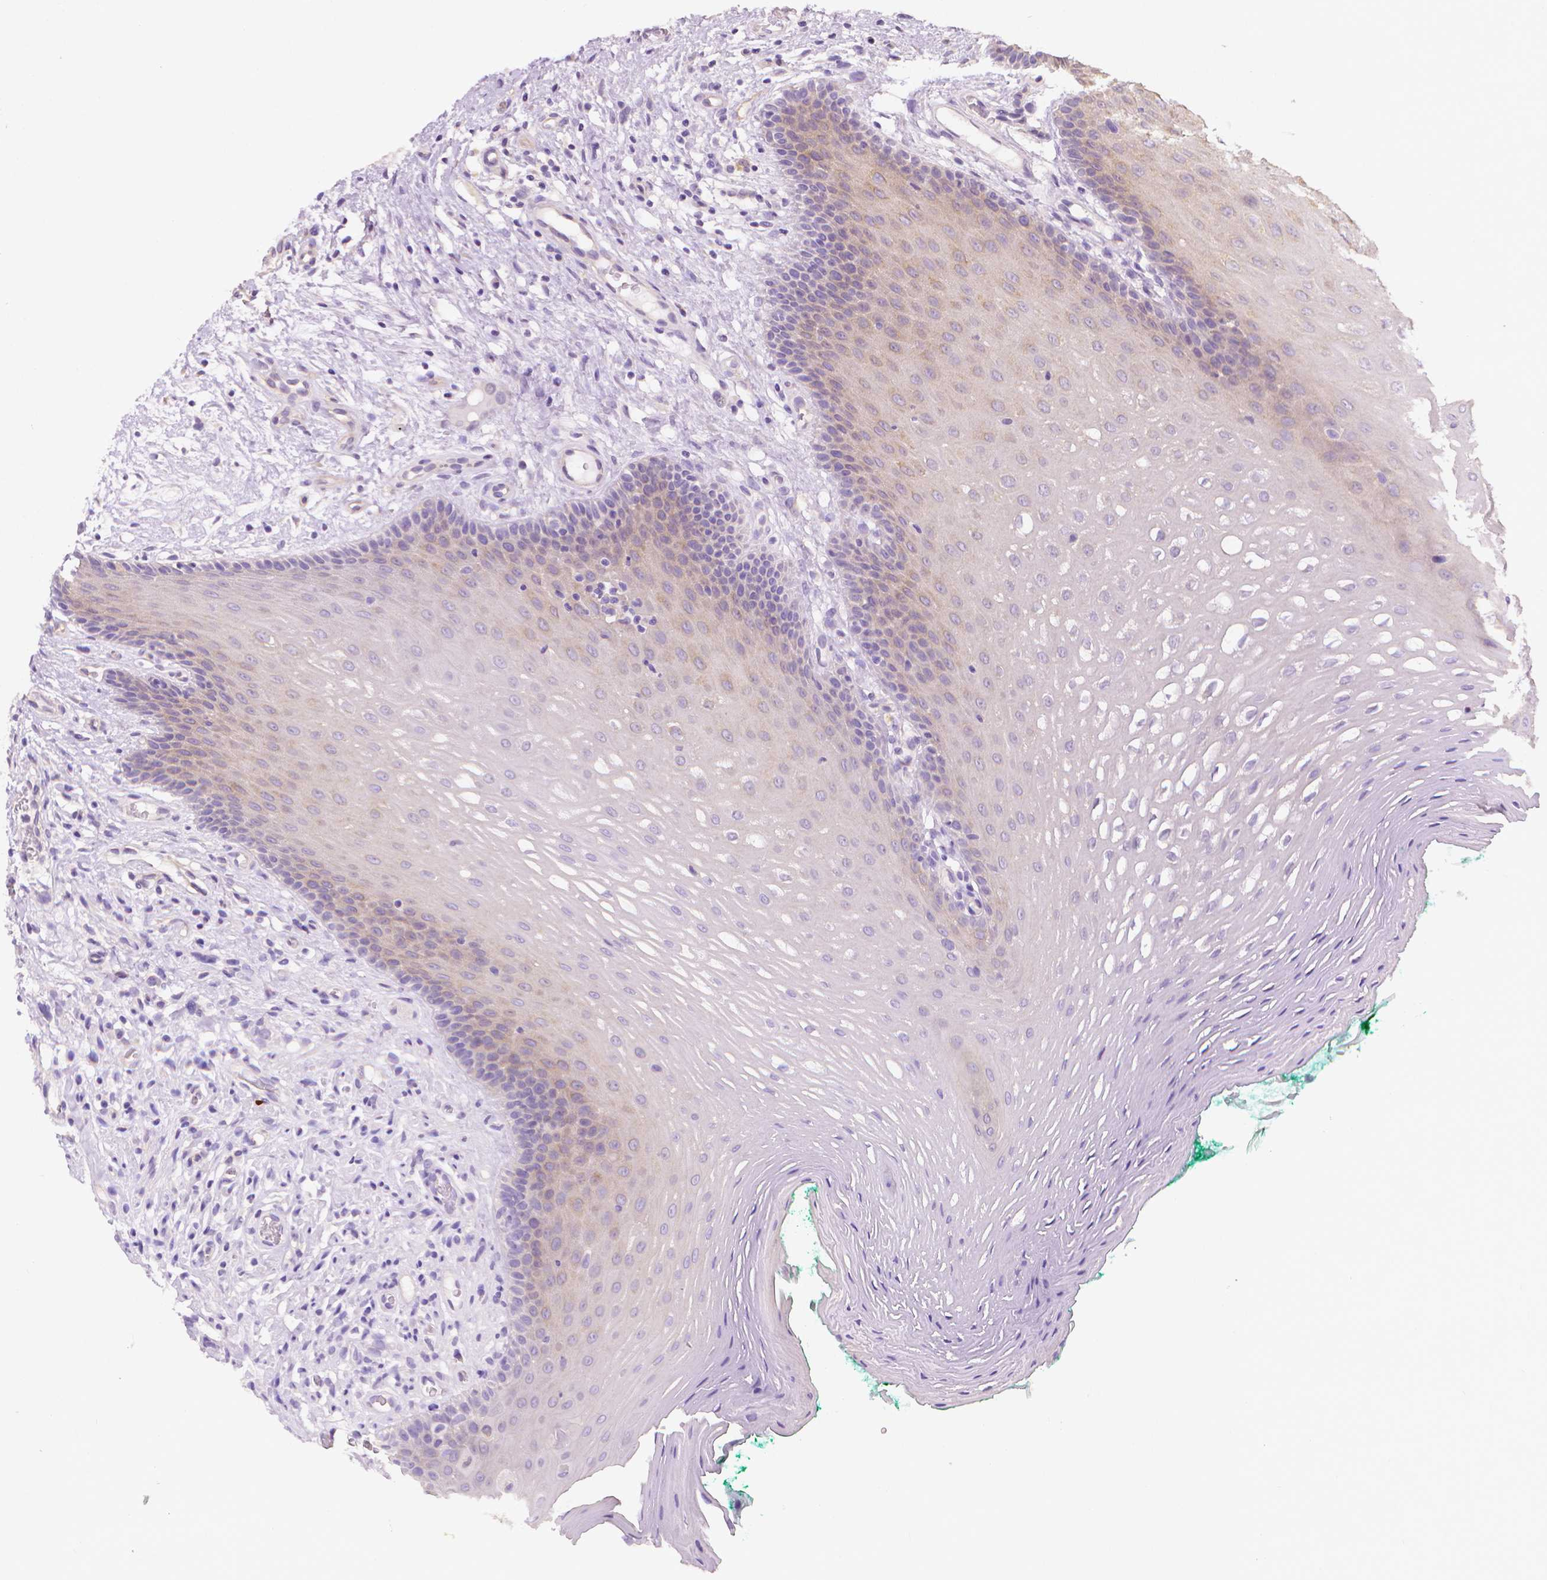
{"staining": {"intensity": "weak", "quantity": "<25%", "location": "cytoplasmic/membranous"}, "tissue": "oral mucosa", "cell_type": "Squamous epithelial cells", "image_type": "normal", "snomed": [{"axis": "morphology", "description": "Normal tissue, NOS"}, {"axis": "morphology", "description": "Squamous cell carcinoma, NOS"}, {"axis": "topography", "description": "Oral tissue"}, {"axis": "topography", "description": "Head-Neck"}], "caption": "The micrograph exhibits no staining of squamous epithelial cells in normal oral mucosa.", "gene": "FASN", "patient": {"sex": "male", "age": 78}}